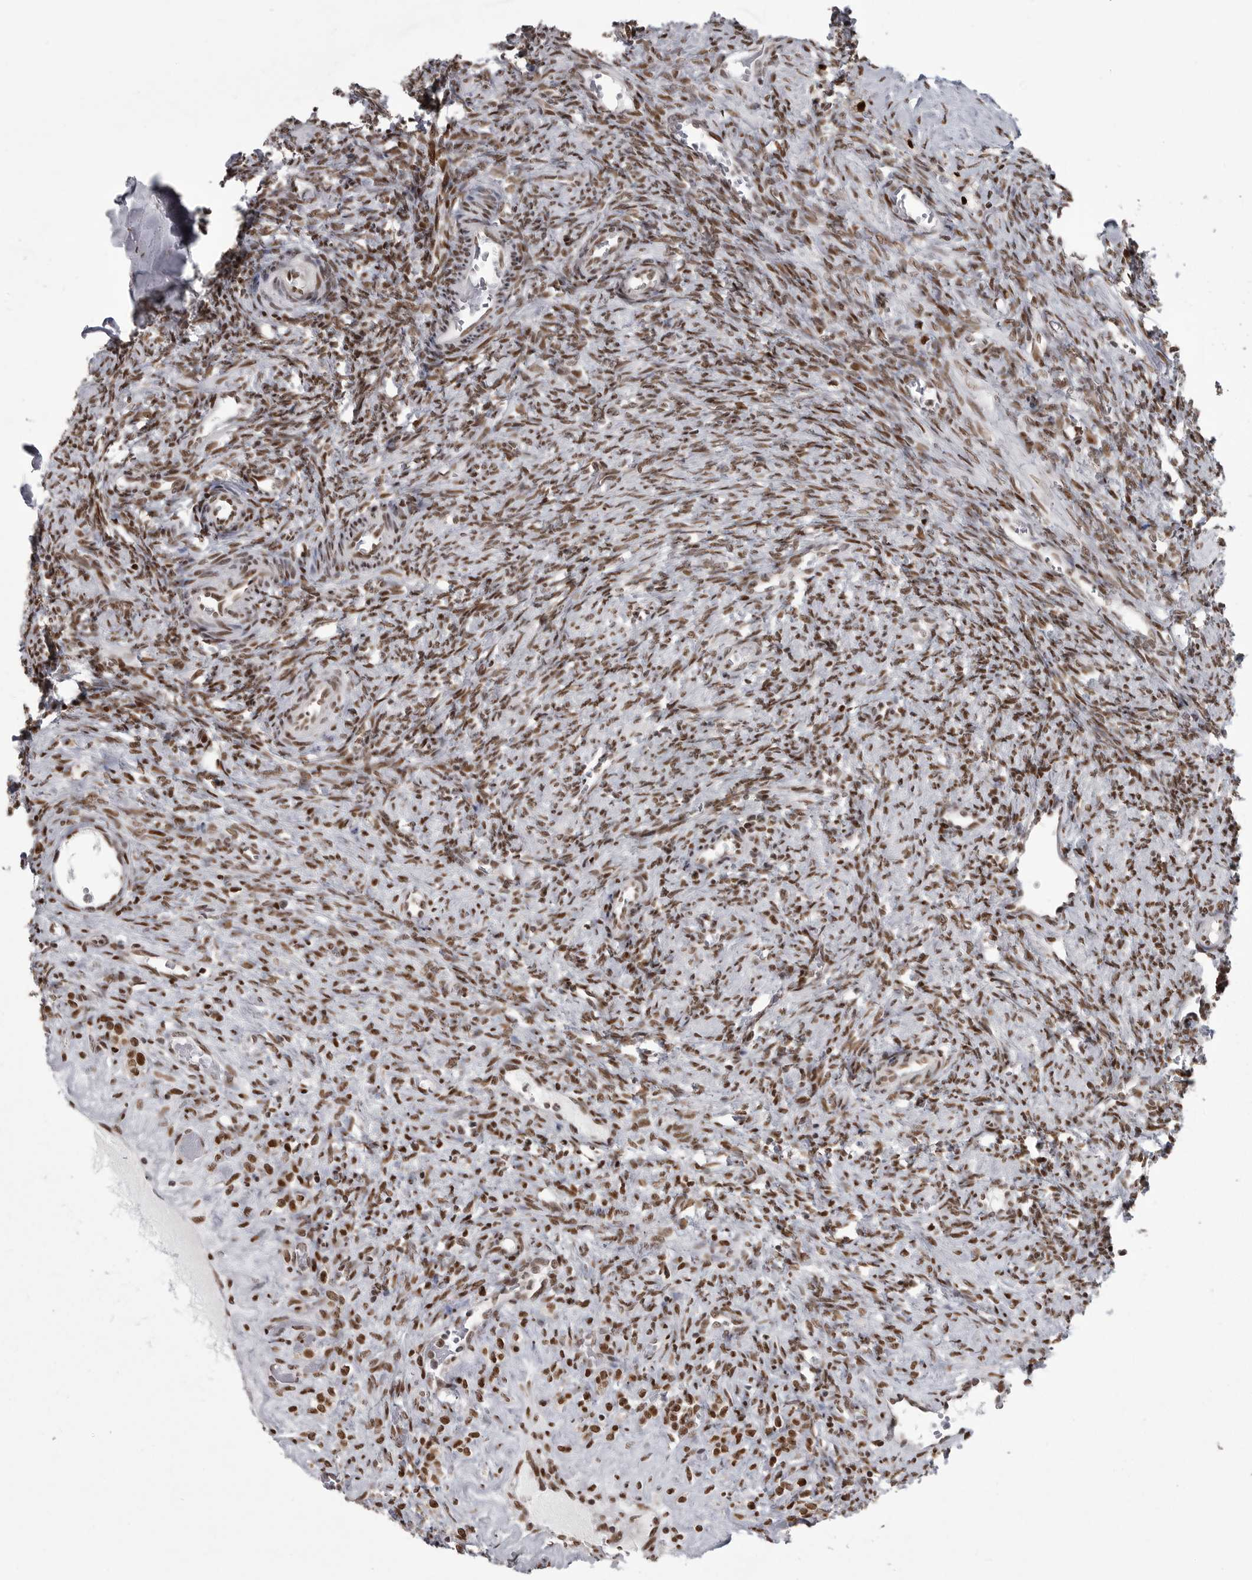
{"staining": {"intensity": "weak", "quantity": ">75%", "location": "cytoplasmic/membranous,nuclear"}, "tissue": "ovary", "cell_type": "Follicle cells", "image_type": "normal", "snomed": [{"axis": "morphology", "description": "Normal tissue, NOS"}, {"axis": "topography", "description": "Ovary"}], "caption": "This photomicrograph reveals normal ovary stained with immunohistochemistry to label a protein in brown. The cytoplasmic/membranous,nuclear of follicle cells show weak positivity for the protein. Nuclei are counter-stained blue.", "gene": "YAF2", "patient": {"sex": "female", "age": 41}}